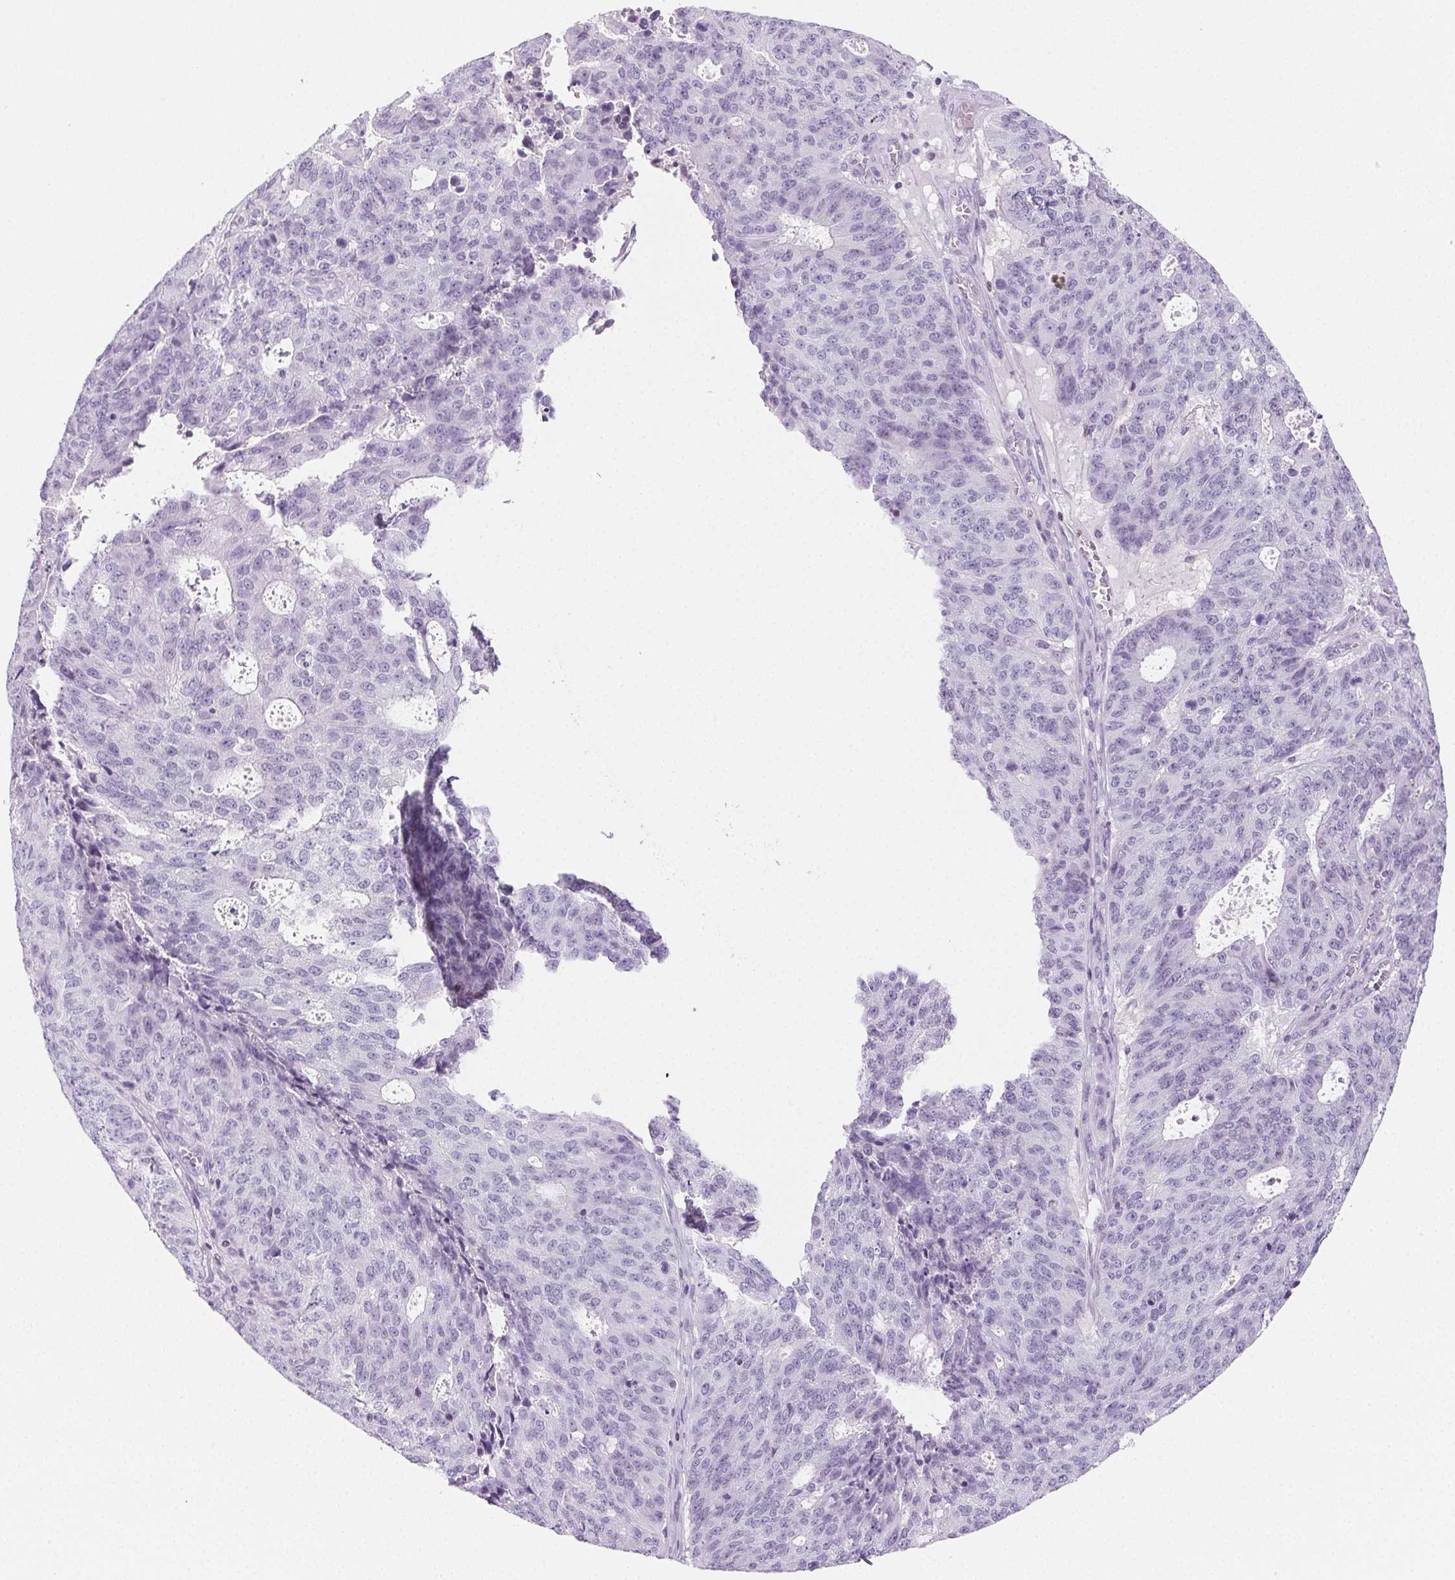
{"staining": {"intensity": "negative", "quantity": "none", "location": "none"}, "tissue": "endometrial cancer", "cell_type": "Tumor cells", "image_type": "cancer", "snomed": [{"axis": "morphology", "description": "Adenocarcinoma, NOS"}, {"axis": "topography", "description": "Endometrium"}], "caption": "Immunohistochemistry photomicrograph of neoplastic tissue: endometrial adenocarcinoma stained with DAB (3,3'-diaminobenzidine) exhibits no significant protein staining in tumor cells. Nuclei are stained in blue.", "gene": "BEND2", "patient": {"sex": "female", "age": 82}}